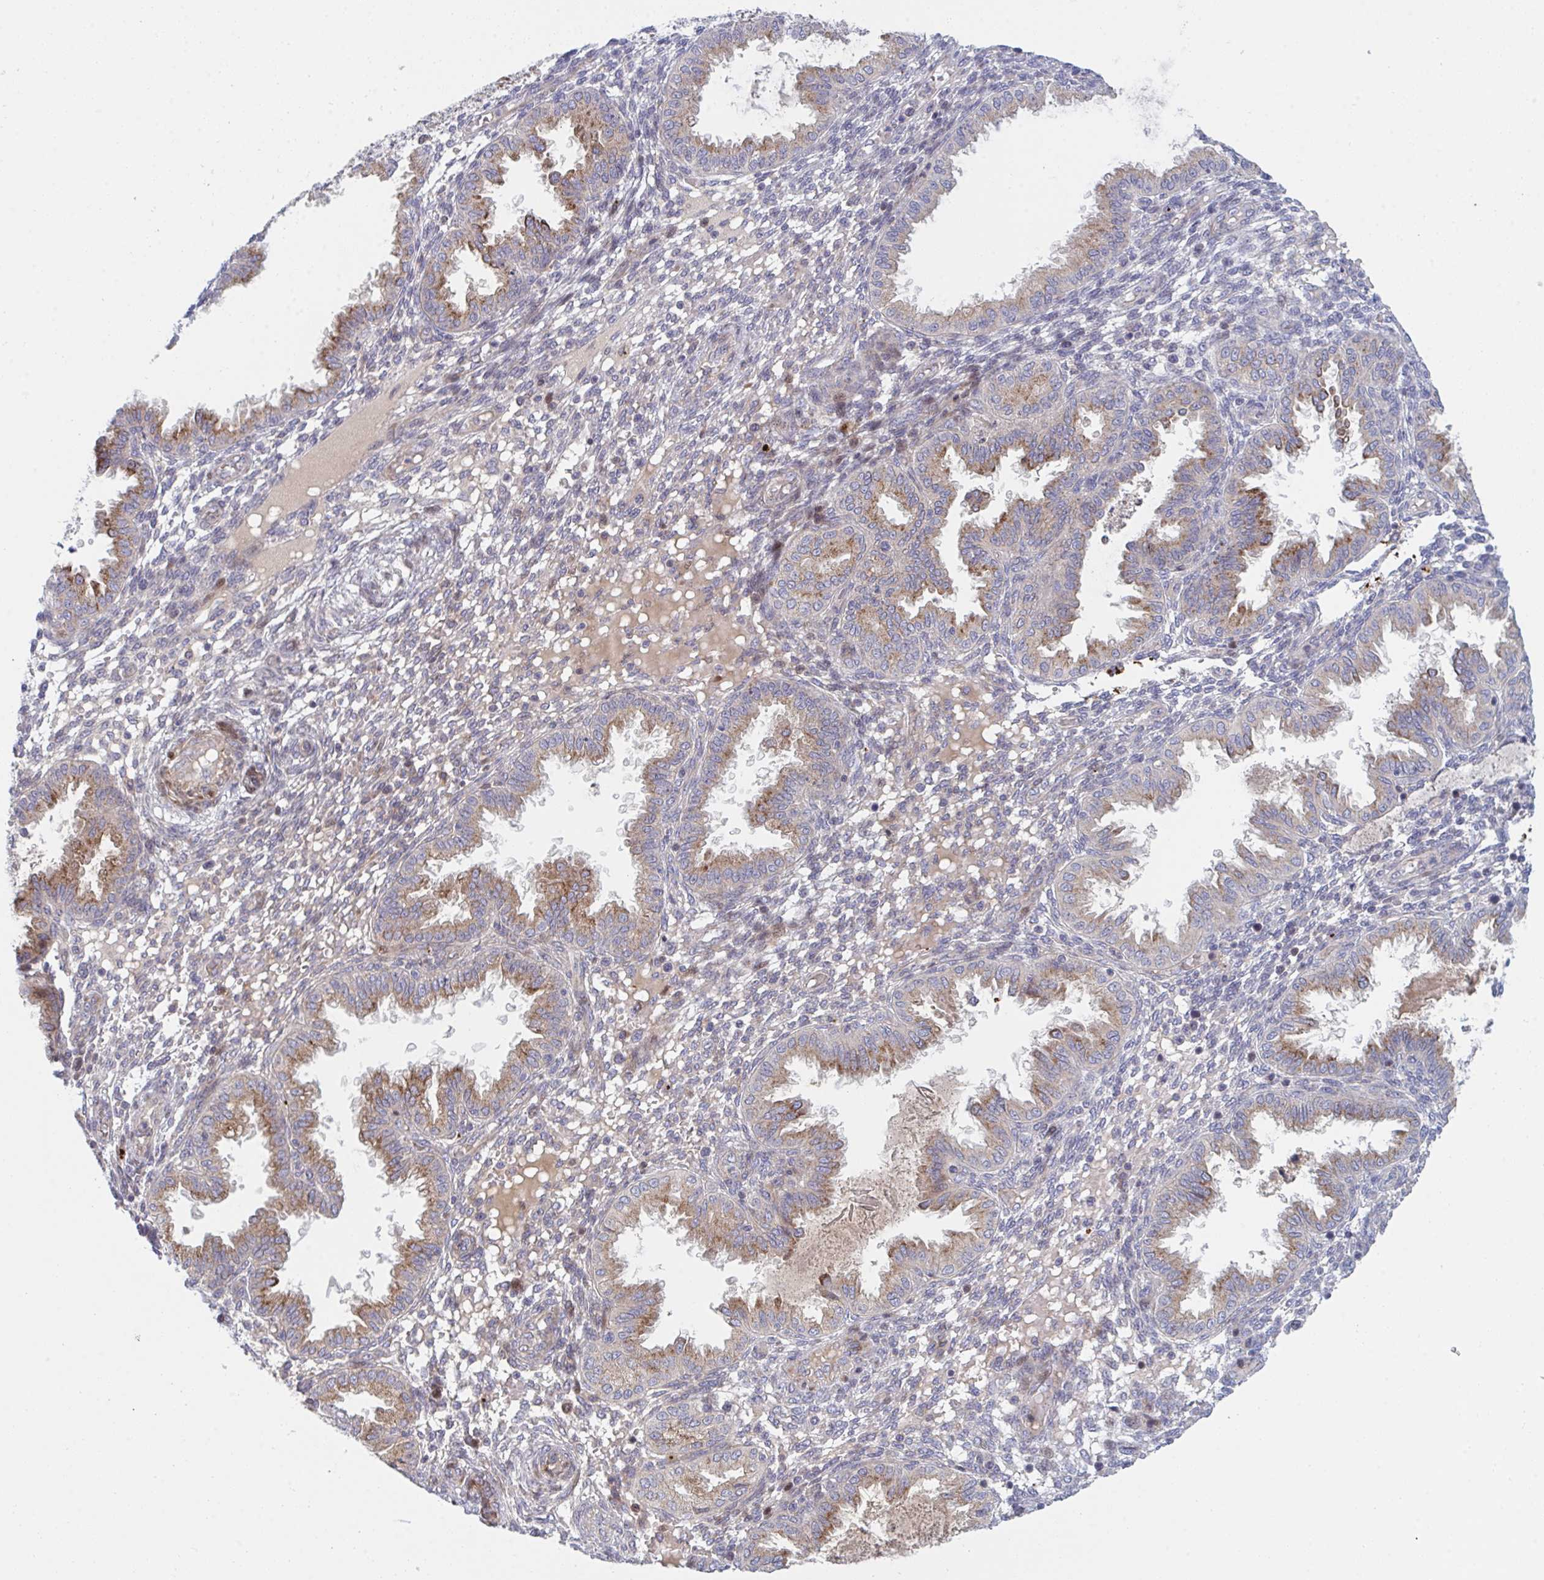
{"staining": {"intensity": "negative", "quantity": "none", "location": "none"}, "tissue": "endometrium", "cell_type": "Cells in endometrial stroma", "image_type": "normal", "snomed": [{"axis": "morphology", "description": "Normal tissue, NOS"}, {"axis": "topography", "description": "Endometrium"}], "caption": "High power microscopy photomicrograph of an immunohistochemistry image of unremarkable endometrium, revealing no significant expression in cells in endometrial stroma. (DAB (3,3'-diaminobenzidine) IHC visualized using brightfield microscopy, high magnification).", "gene": "TNFSF4", "patient": {"sex": "female", "age": 33}}